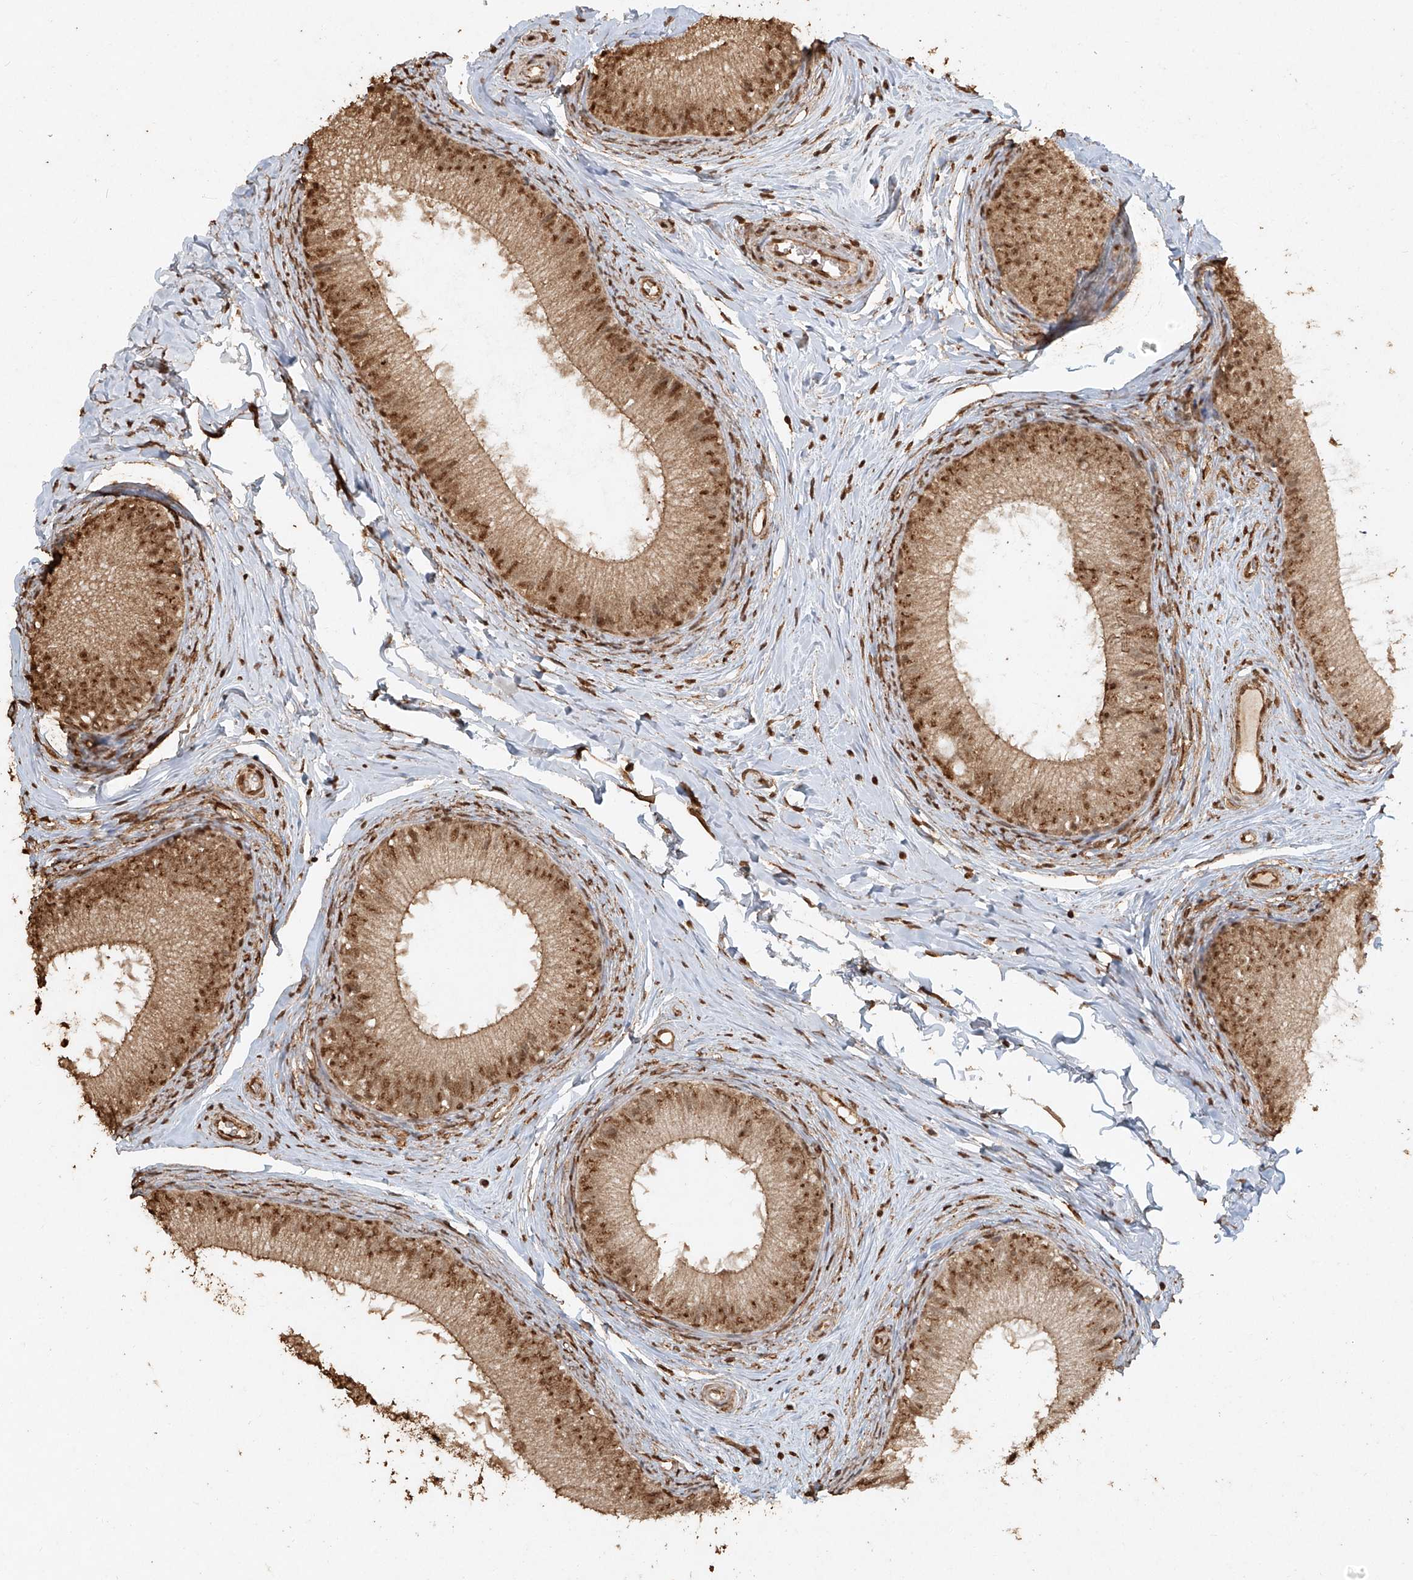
{"staining": {"intensity": "moderate", "quantity": ">75%", "location": "cytoplasmic/membranous,nuclear"}, "tissue": "epididymis", "cell_type": "Glandular cells", "image_type": "normal", "snomed": [{"axis": "morphology", "description": "Normal tissue, NOS"}, {"axis": "topography", "description": "Epididymis"}], "caption": "A medium amount of moderate cytoplasmic/membranous,nuclear positivity is appreciated in about >75% of glandular cells in normal epididymis.", "gene": "TIGAR", "patient": {"sex": "male", "age": 34}}